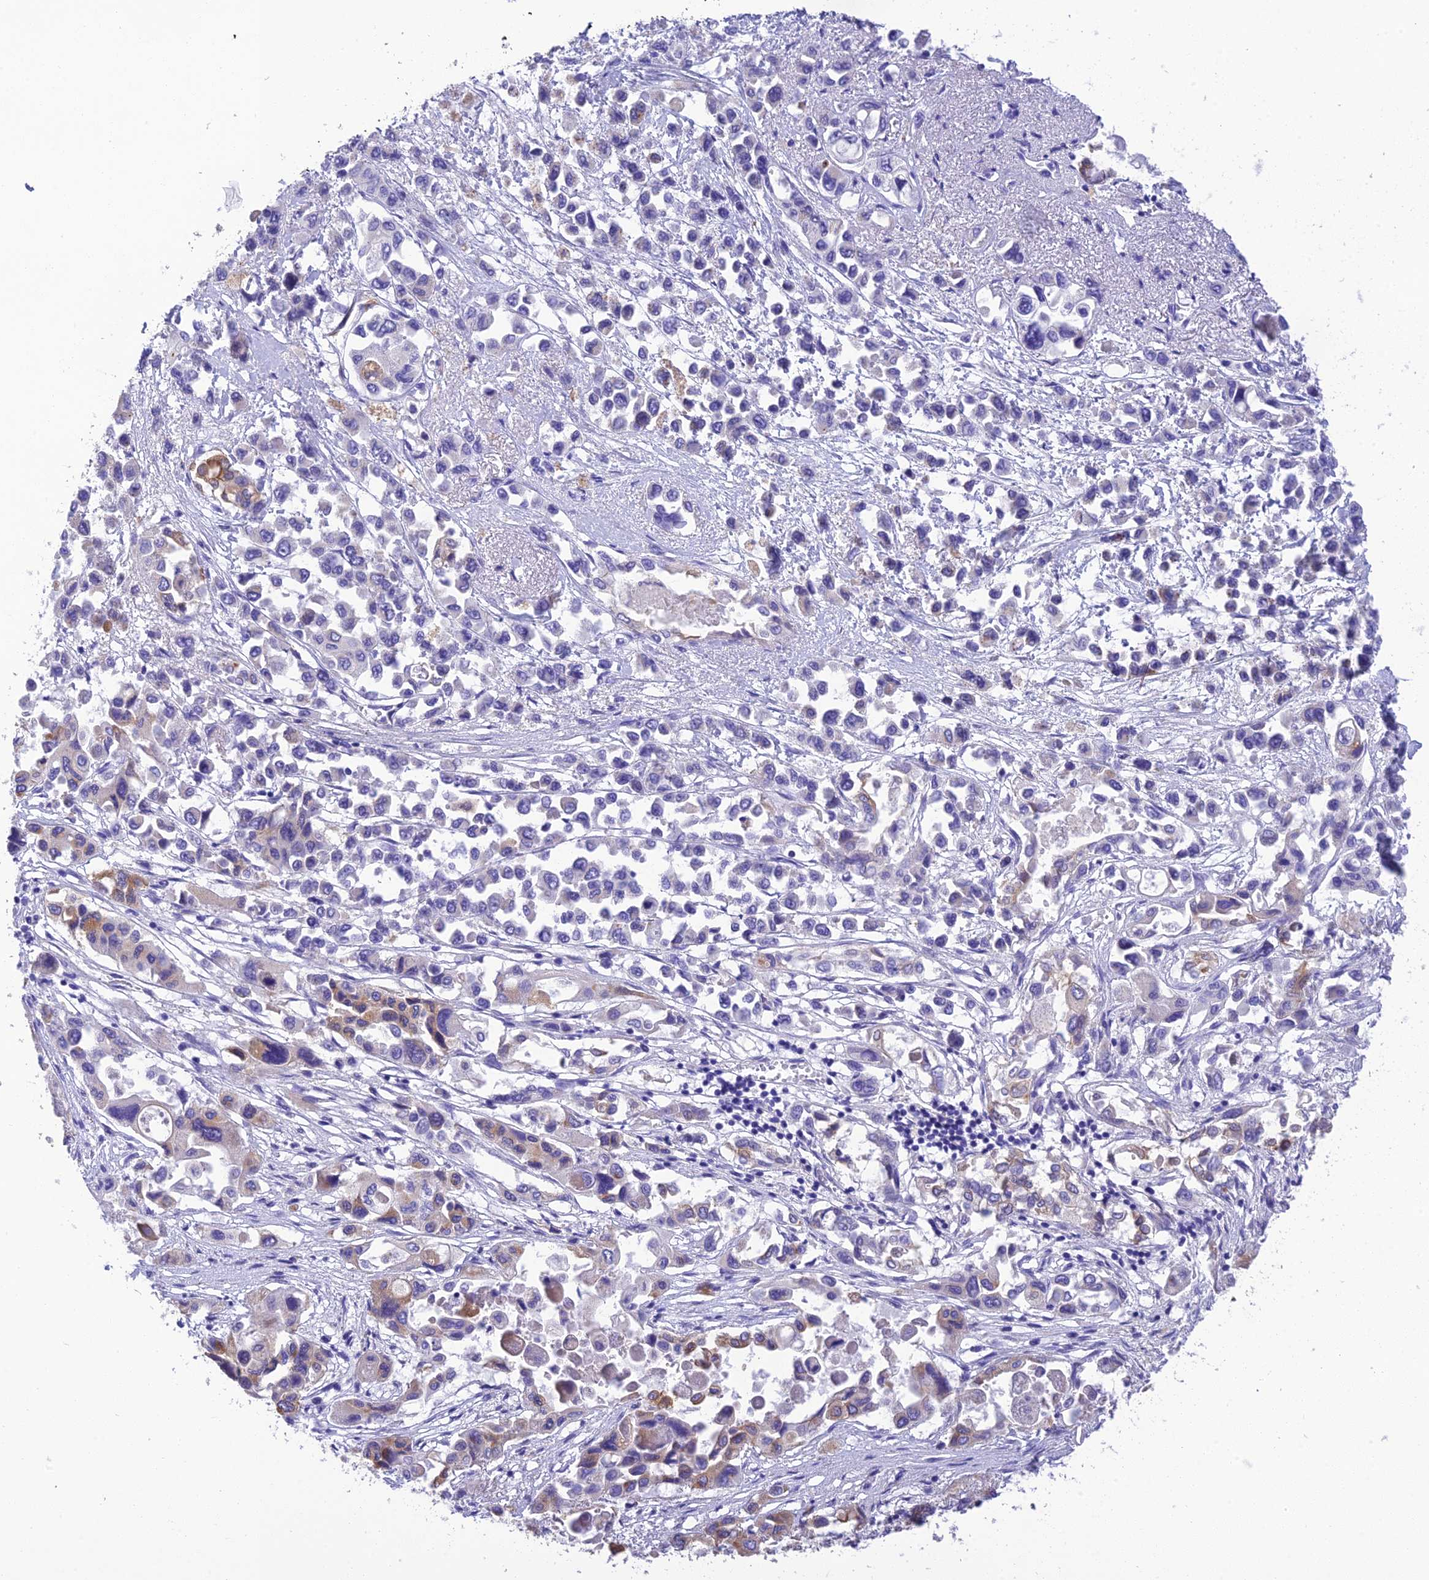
{"staining": {"intensity": "moderate", "quantity": "<25%", "location": "cytoplasmic/membranous"}, "tissue": "pancreatic cancer", "cell_type": "Tumor cells", "image_type": "cancer", "snomed": [{"axis": "morphology", "description": "Adenocarcinoma, NOS"}, {"axis": "topography", "description": "Pancreas"}], "caption": "Immunohistochemistry photomicrograph of human pancreatic cancer stained for a protein (brown), which demonstrates low levels of moderate cytoplasmic/membranous expression in about <25% of tumor cells.", "gene": "HSD17B2", "patient": {"sex": "male", "age": 92}}